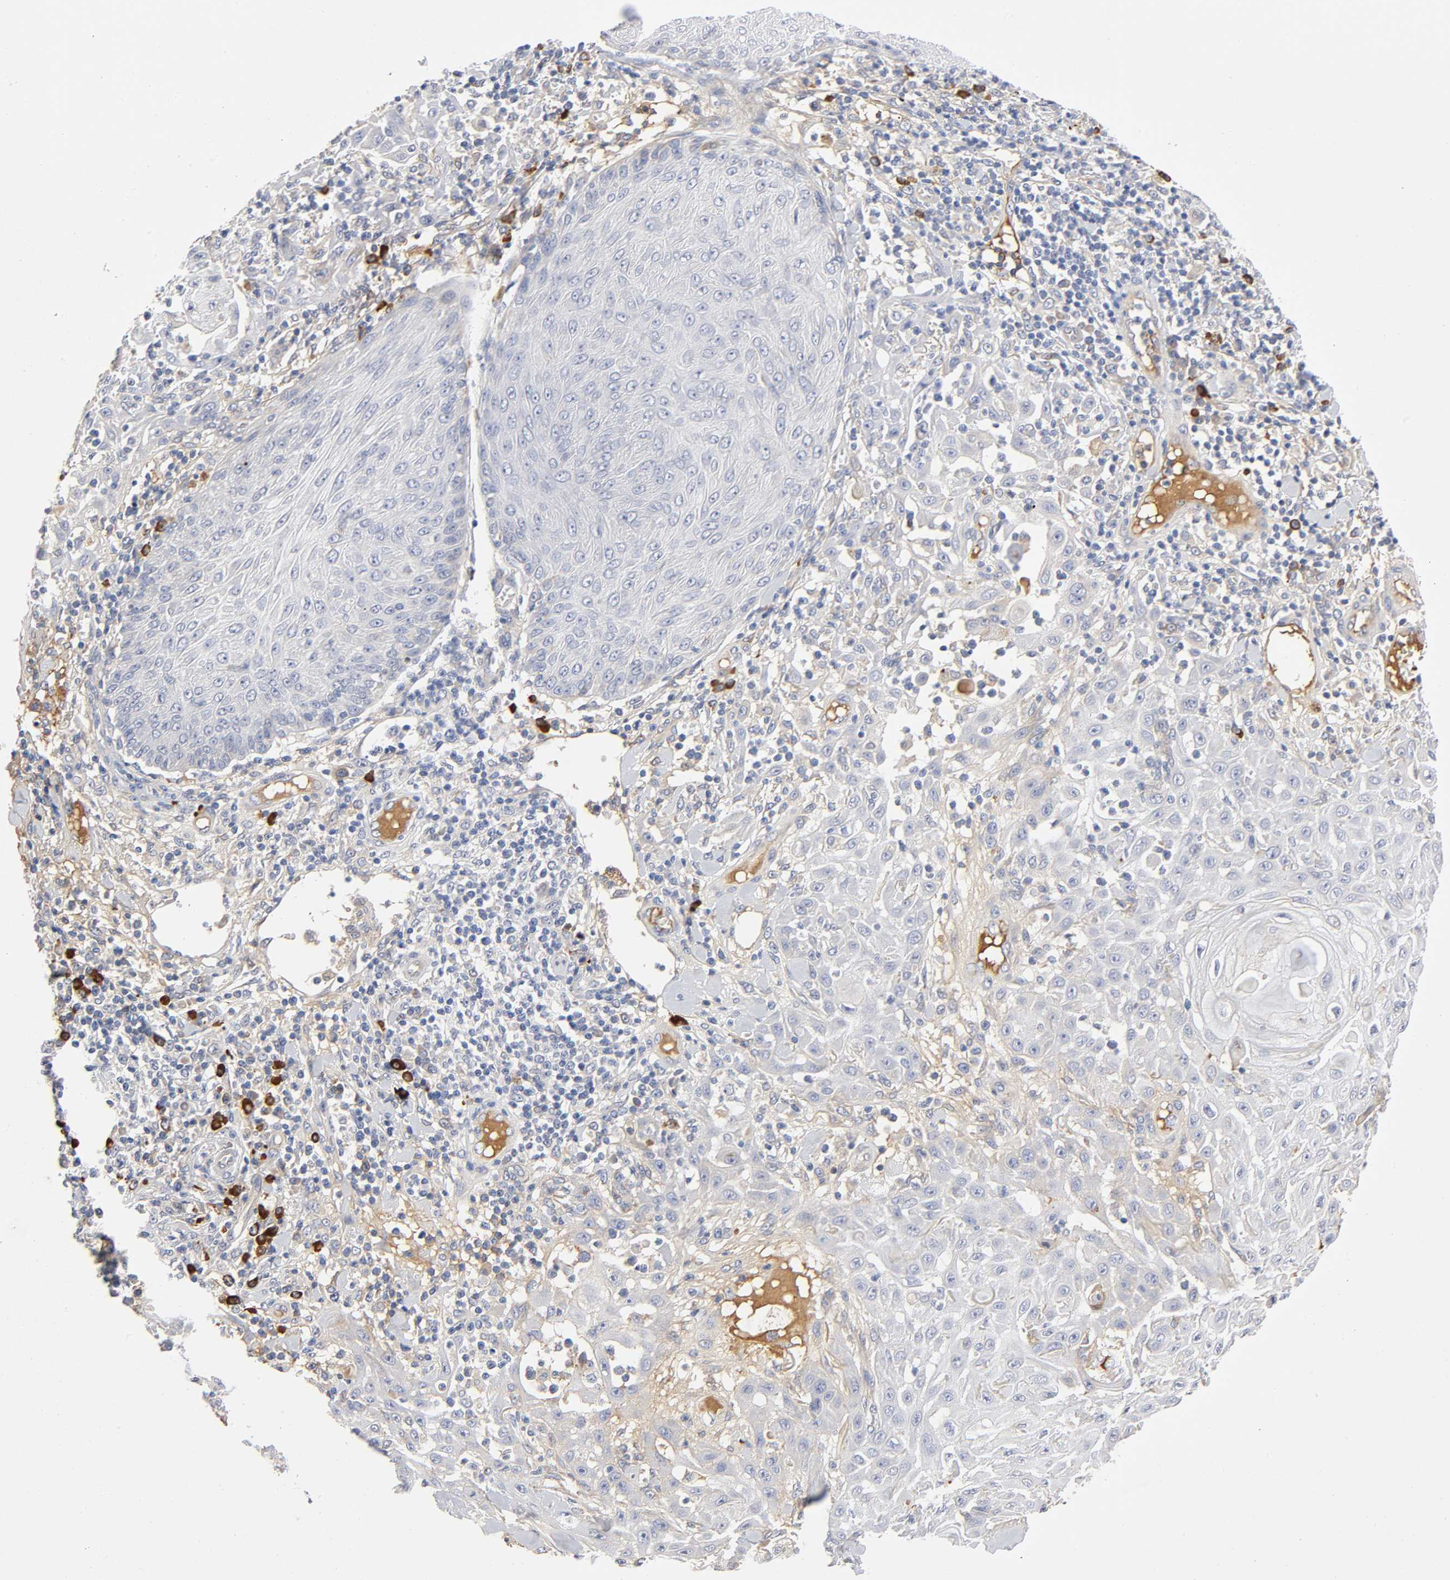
{"staining": {"intensity": "weak", "quantity": "25%-75%", "location": "cytoplasmic/membranous"}, "tissue": "skin cancer", "cell_type": "Tumor cells", "image_type": "cancer", "snomed": [{"axis": "morphology", "description": "Squamous cell carcinoma, NOS"}, {"axis": "topography", "description": "Skin"}], "caption": "A brown stain highlights weak cytoplasmic/membranous staining of a protein in skin squamous cell carcinoma tumor cells.", "gene": "NOVA1", "patient": {"sex": "male", "age": 24}}